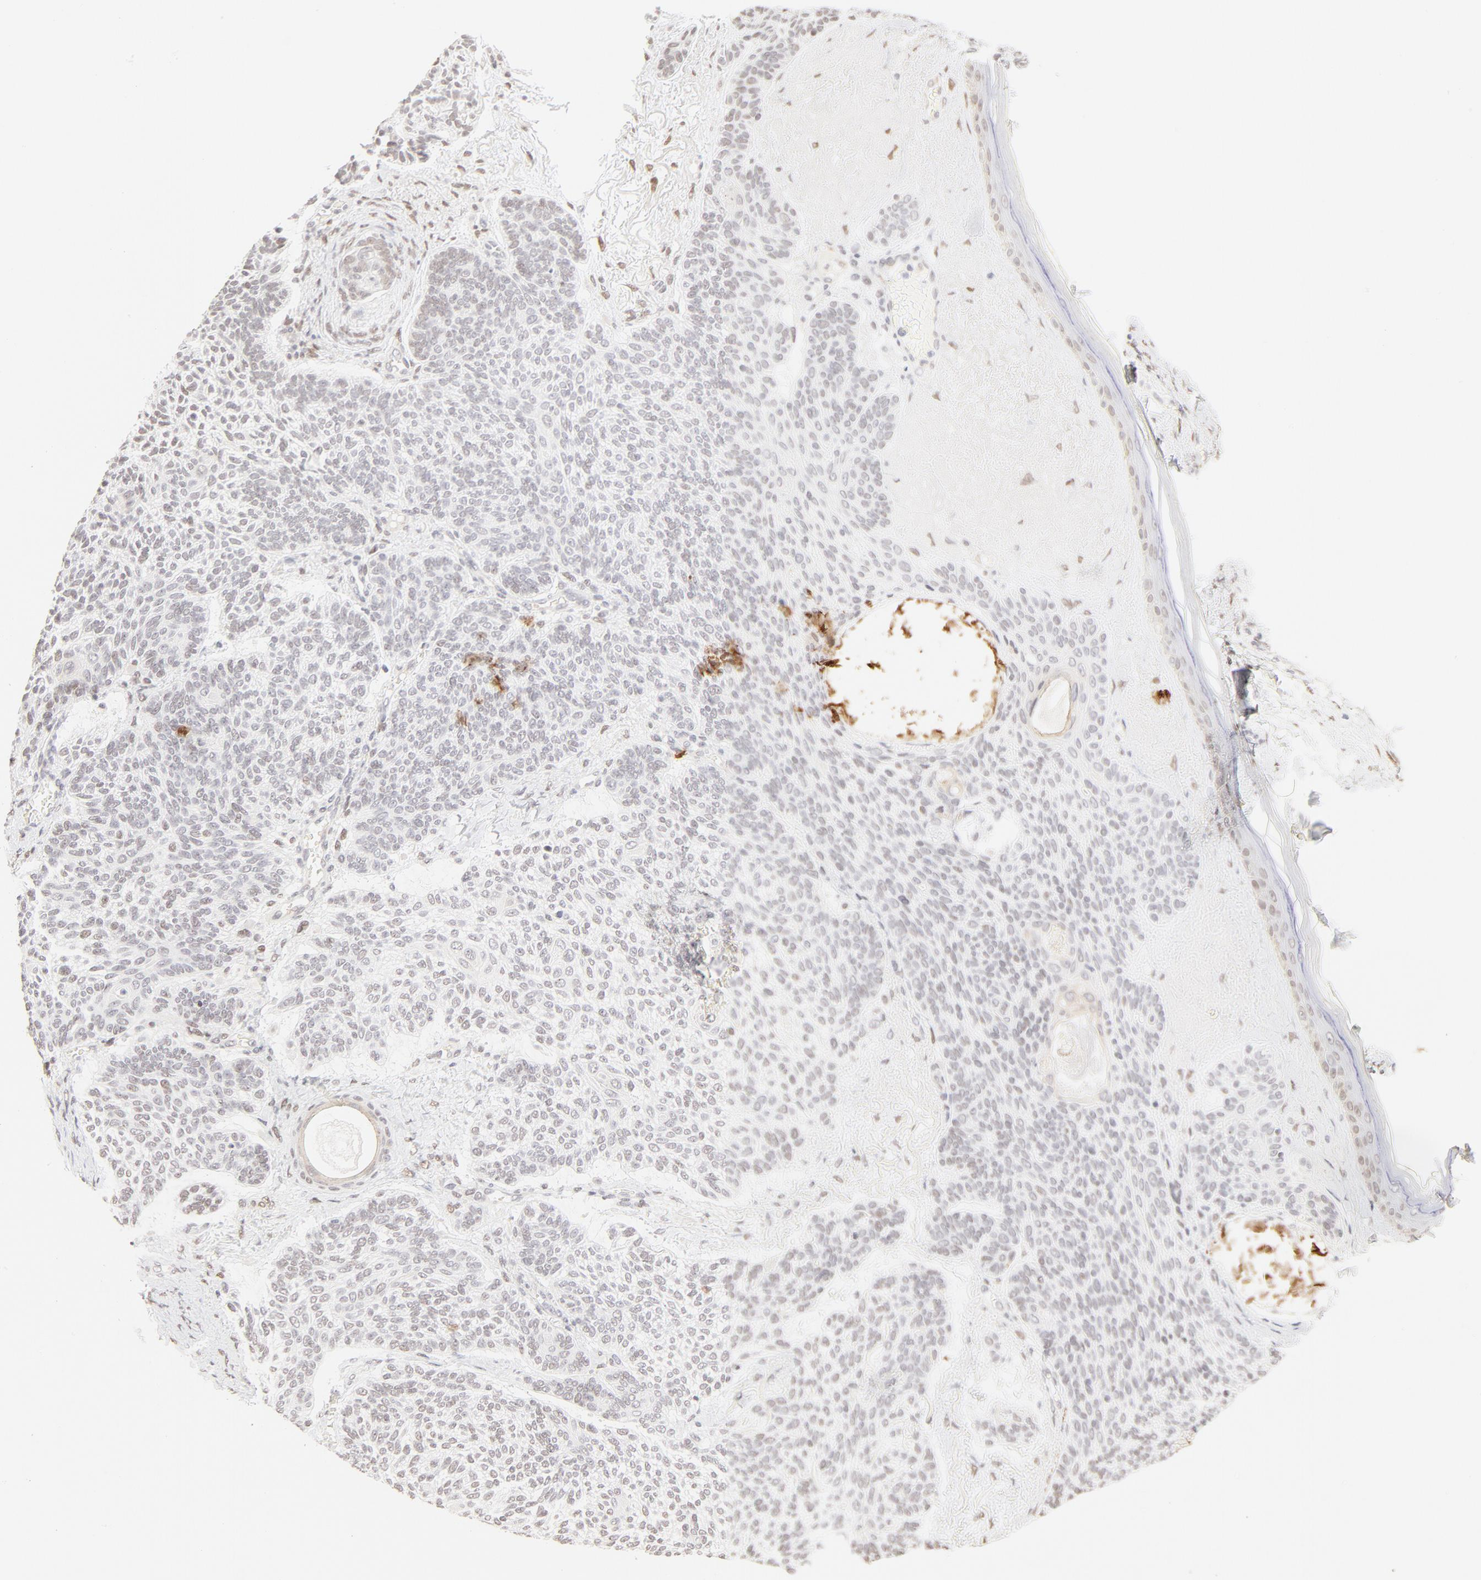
{"staining": {"intensity": "negative", "quantity": "none", "location": "none"}, "tissue": "skin cancer", "cell_type": "Tumor cells", "image_type": "cancer", "snomed": [{"axis": "morphology", "description": "Normal tissue, NOS"}, {"axis": "morphology", "description": "Basal cell carcinoma"}, {"axis": "topography", "description": "Skin"}], "caption": "Tumor cells are negative for brown protein staining in skin cancer (basal cell carcinoma).", "gene": "PBX3", "patient": {"sex": "female", "age": 70}}